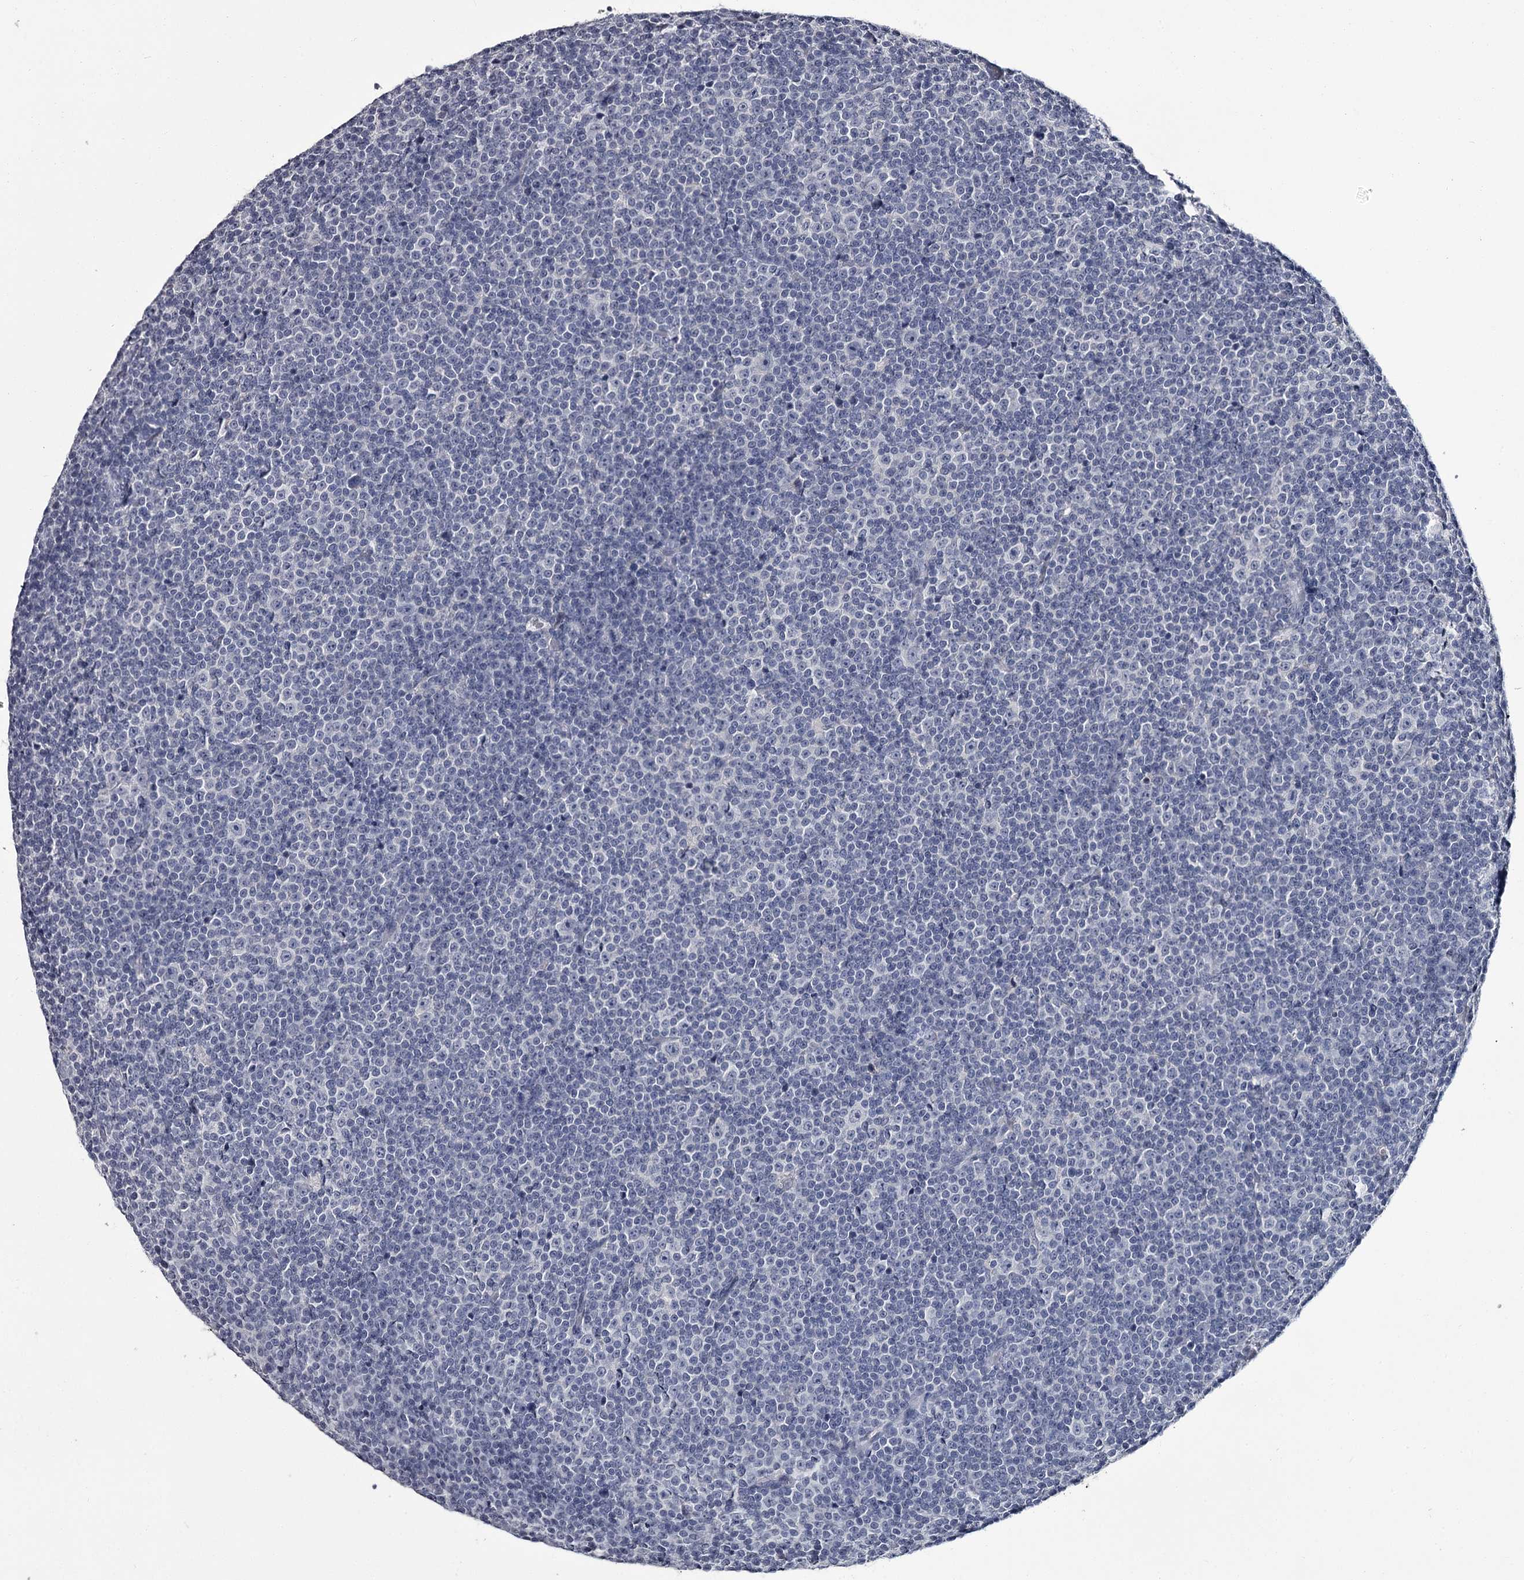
{"staining": {"intensity": "negative", "quantity": "none", "location": "none"}, "tissue": "lymphoma", "cell_type": "Tumor cells", "image_type": "cancer", "snomed": [{"axis": "morphology", "description": "Malignant lymphoma, non-Hodgkin's type, Low grade"}, {"axis": "topography", "description": "Lymph node"}], "caption": "The image demonstrates no staining of tumor cells in malignant lymphoma, non-Hodgkin's type (low-grade).", "gene": "DAO", "patient": {"sex": "female", "age": 67}}